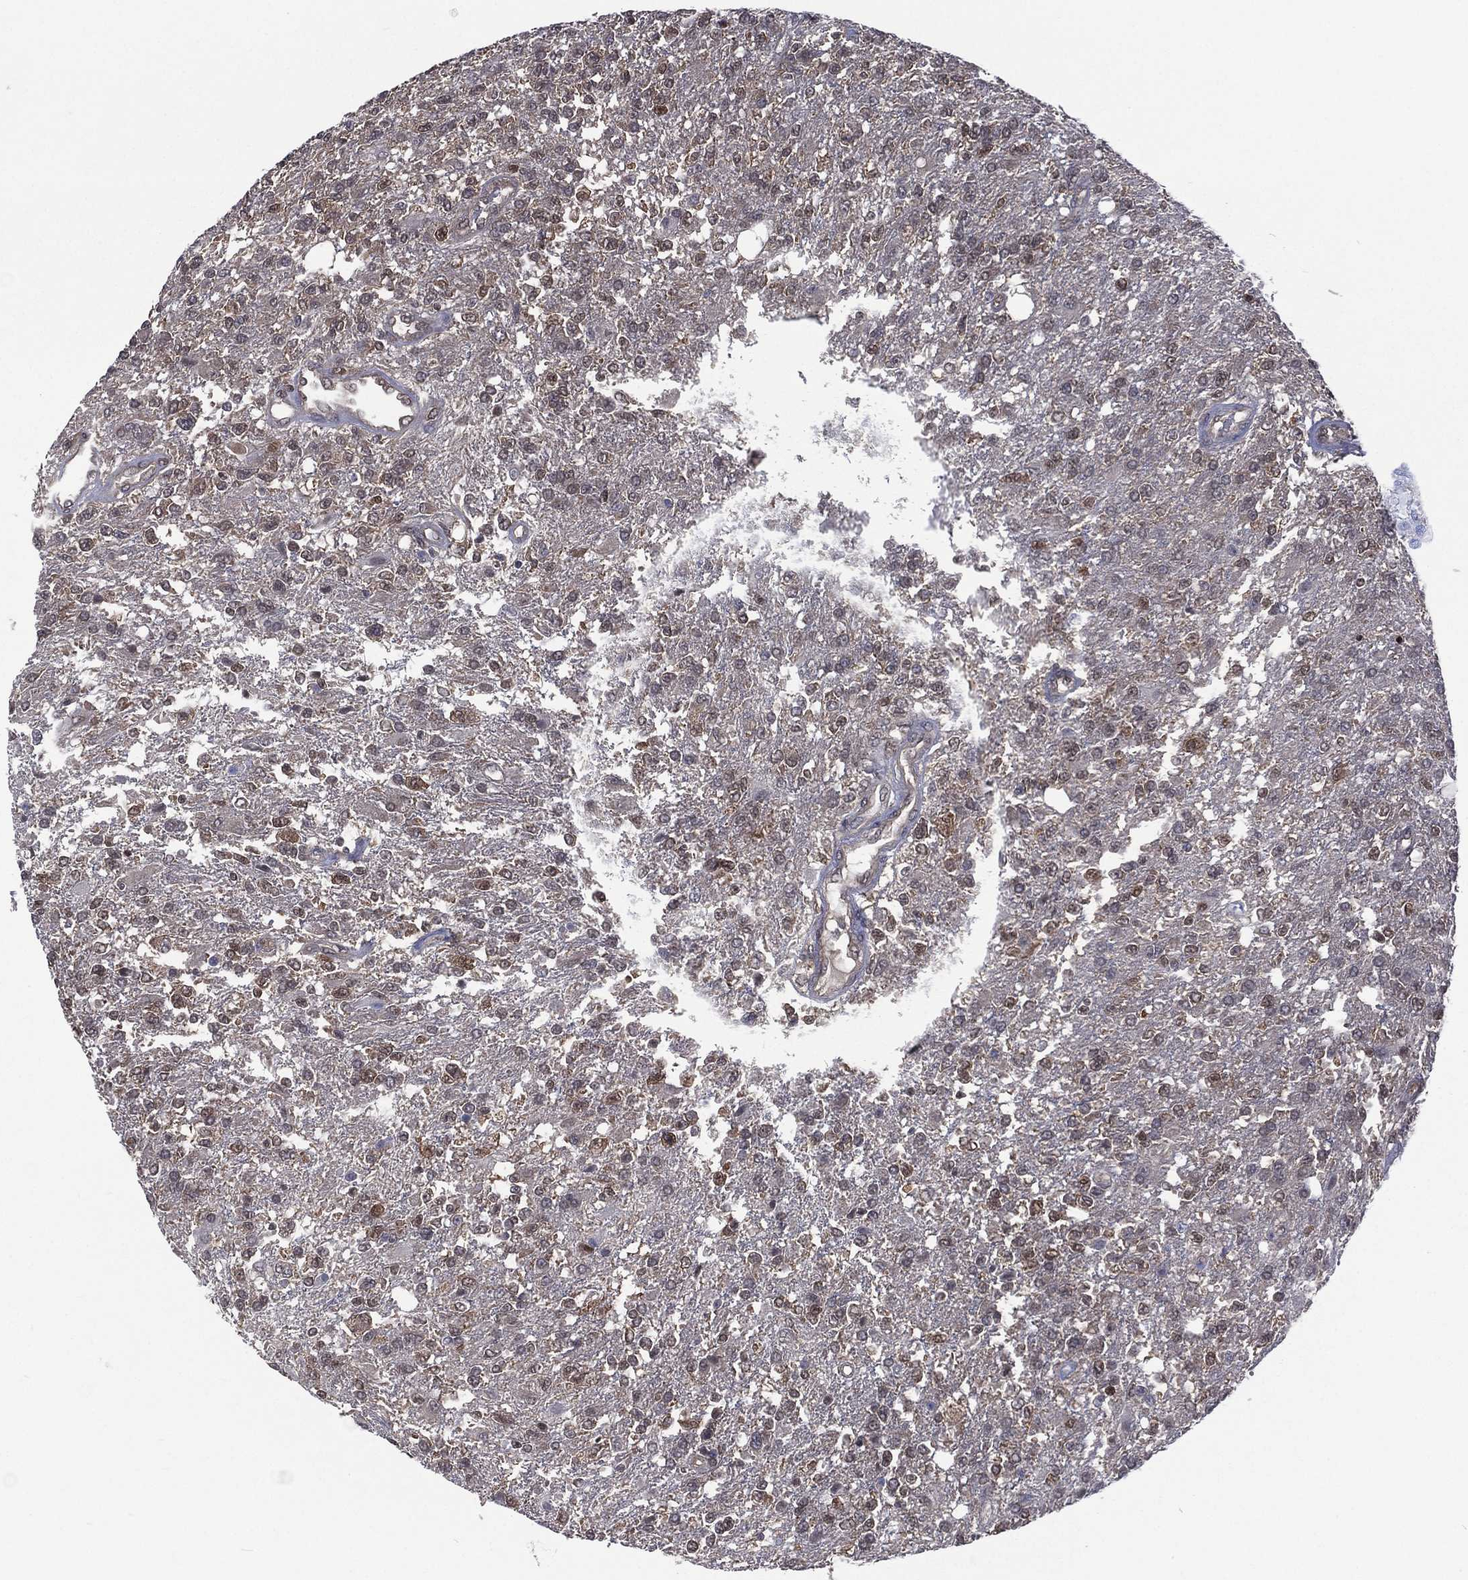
{"staining": {"intensity": "moderate", "quantity": "<25%", "location": "nuclear"}, "tissue": "glioma", "cell_type": "Tumor cells", "image_type": "cancer", "snomed": [{"axis": "morphology", "description": "Glioma, malignant, High grade"}, {"axis": "topography", "description": "Brain"}], "caption": "A micrograph showing moderate nuclear staining in approximately <25% of tumor cells in malignant glioma (high-grade), as visualized by brown immunohistochemical staining.", "gene": "MTAP", "patient": {"sex": "male", "age": 56}}